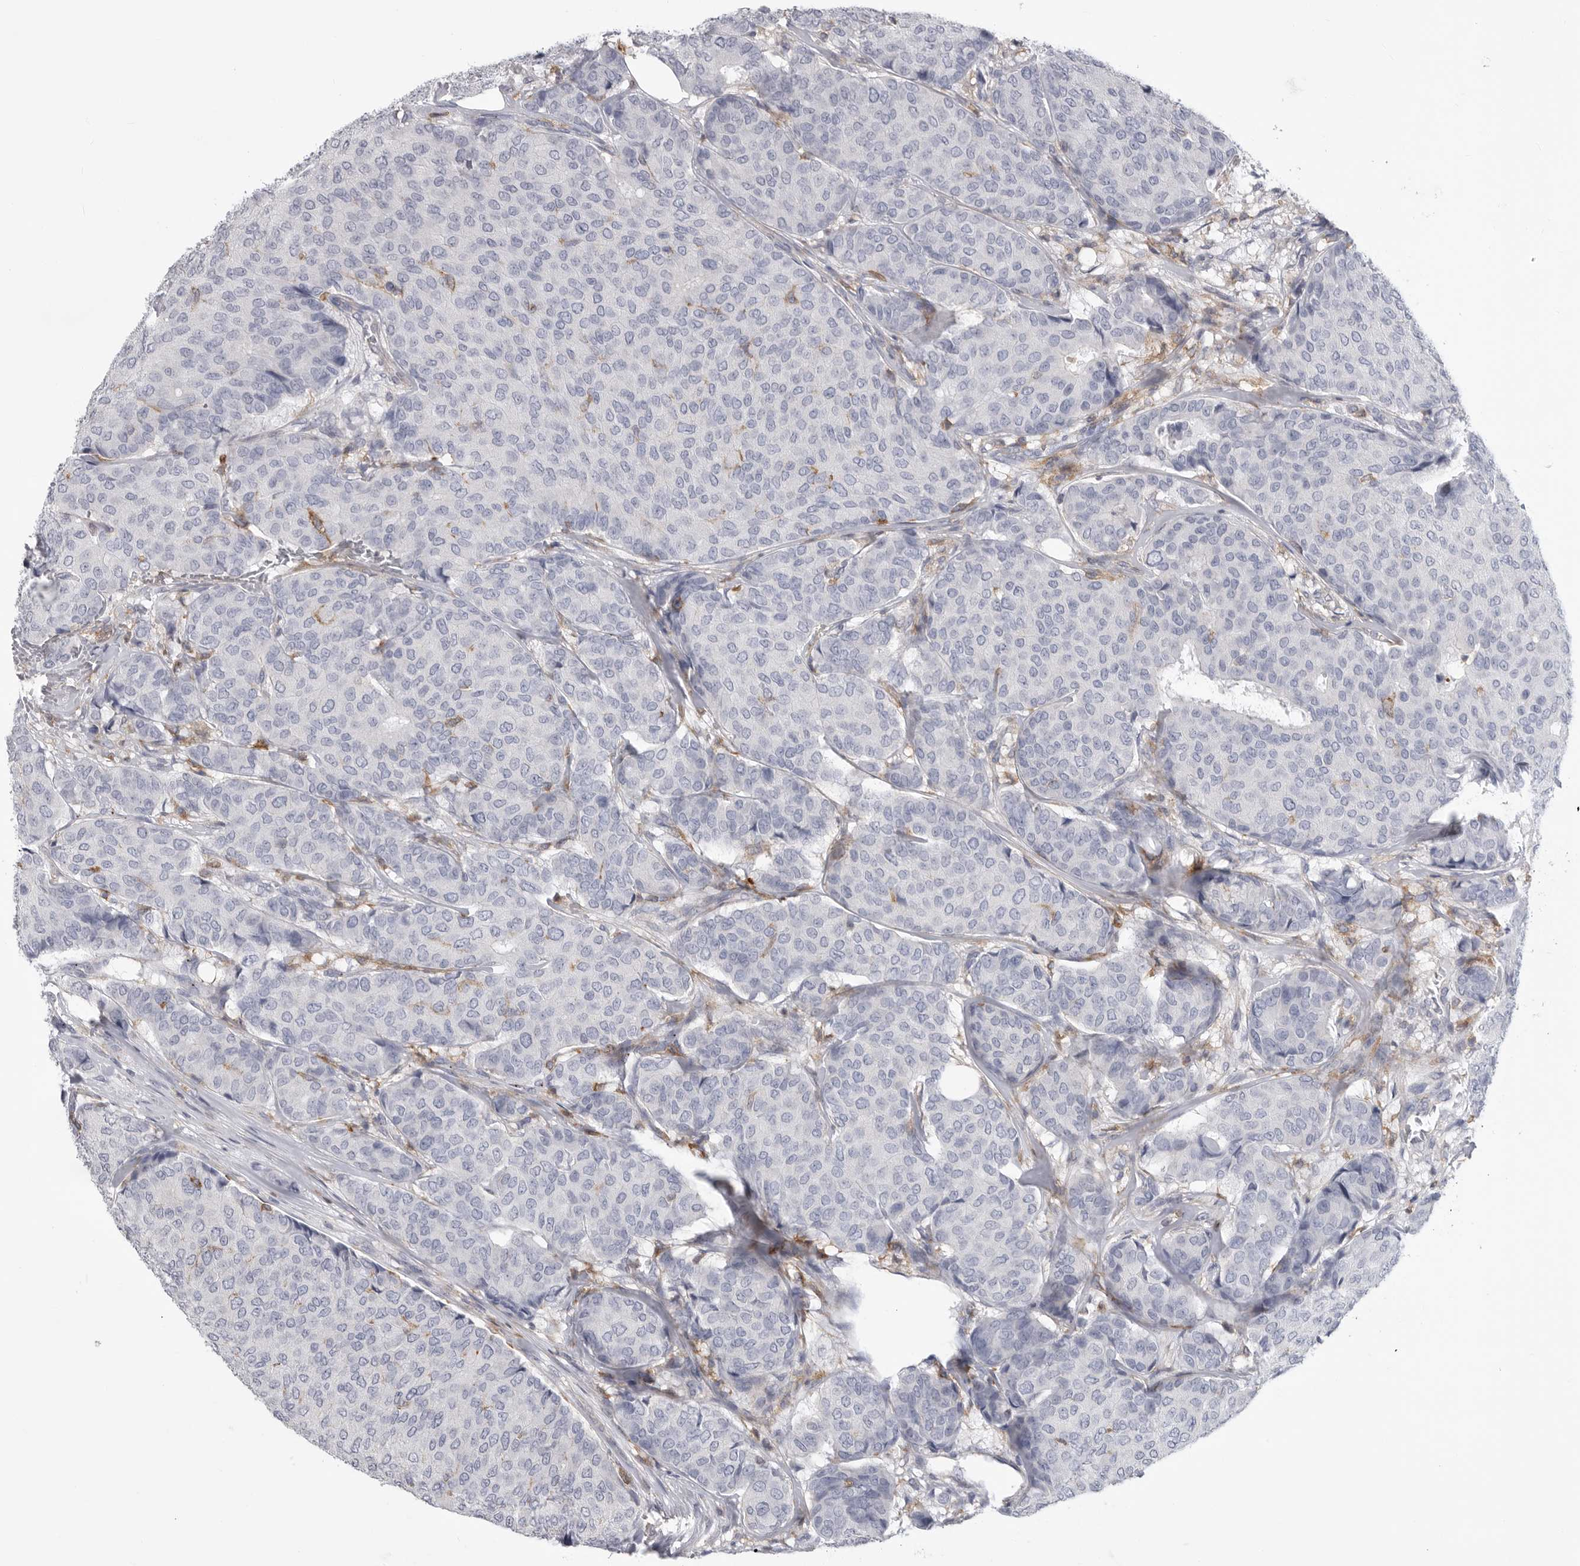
{"staining": {"intensity": "negative", "quantity": "none", "location": "none"}, "tissue": "breast cancer", "cell_type": "Tumor cells", "image_type": "cancer", "snomed": [{"axis": "morphology", "description": "Duct carcinoma"}, {"axis": "topography", "description": "Breast"}], "caption": "Human breast cancer (invasive ductal carcinoma) stained for a protein using IHC reveals no expression in tumor cells.", "gene": "SIGLEC10", "patient": {"sex": "female", "age": 75}}